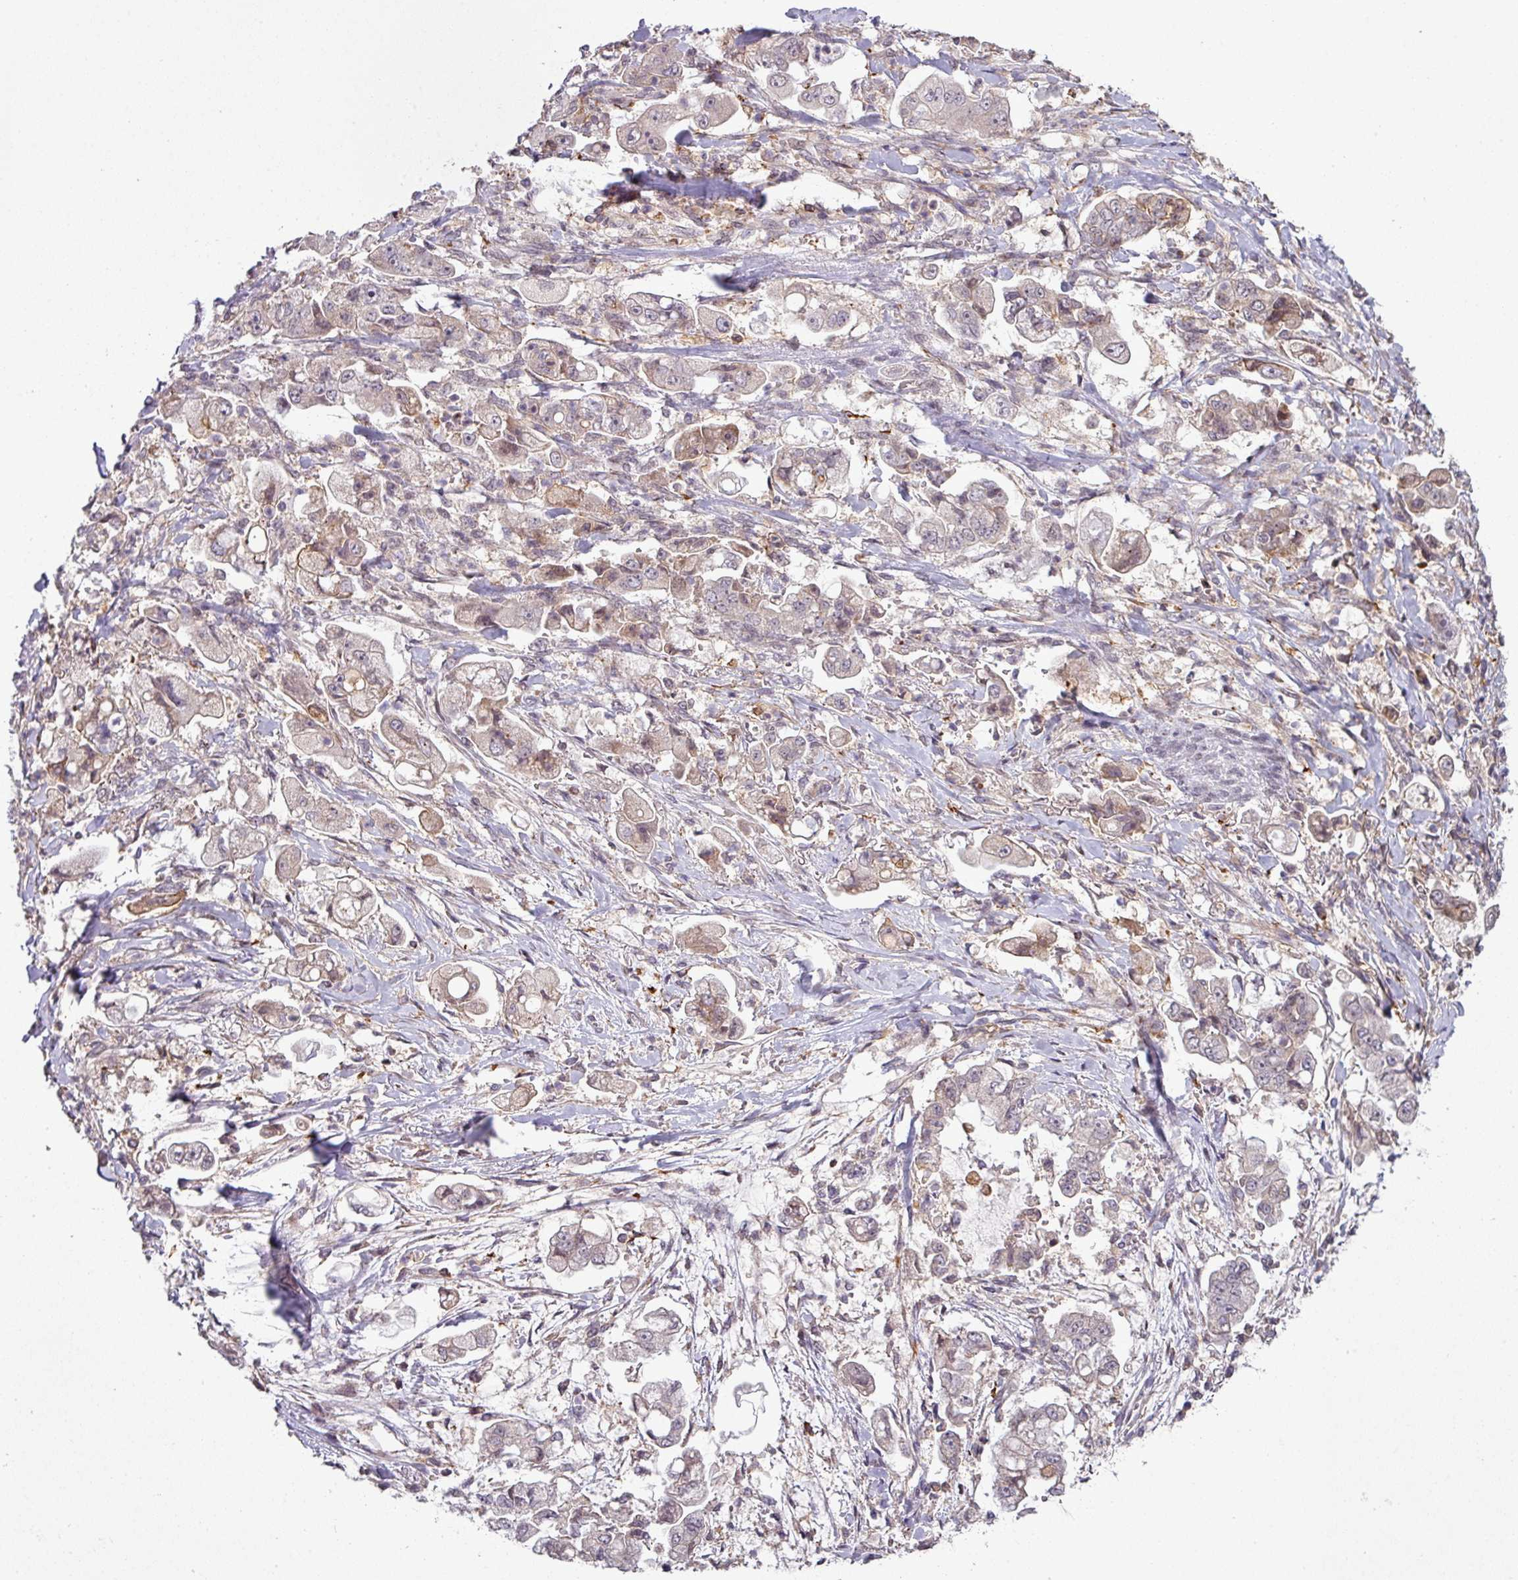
{"staining": {"intensity": "weak", "quantity": "25%-75%", "location": "nuclear"}, "tissue": "stomach cancer", "cell_type": "Tumor cells", "image_type": "cancer", "snomed": [{"axis": "morphology", "description": "Adenocarcinoma, NOS"}, {"axis": "topography", "description": "Stomach"}], "caption": "This is an image of immunohistochemistry (IHC) staining of stomach cancer (adenocarcinoma), which shows weak positivity in the nuclear of tumor cells.", "gene": "ZC2HC1C", "patient": {"sex": "male", "age": 62}}